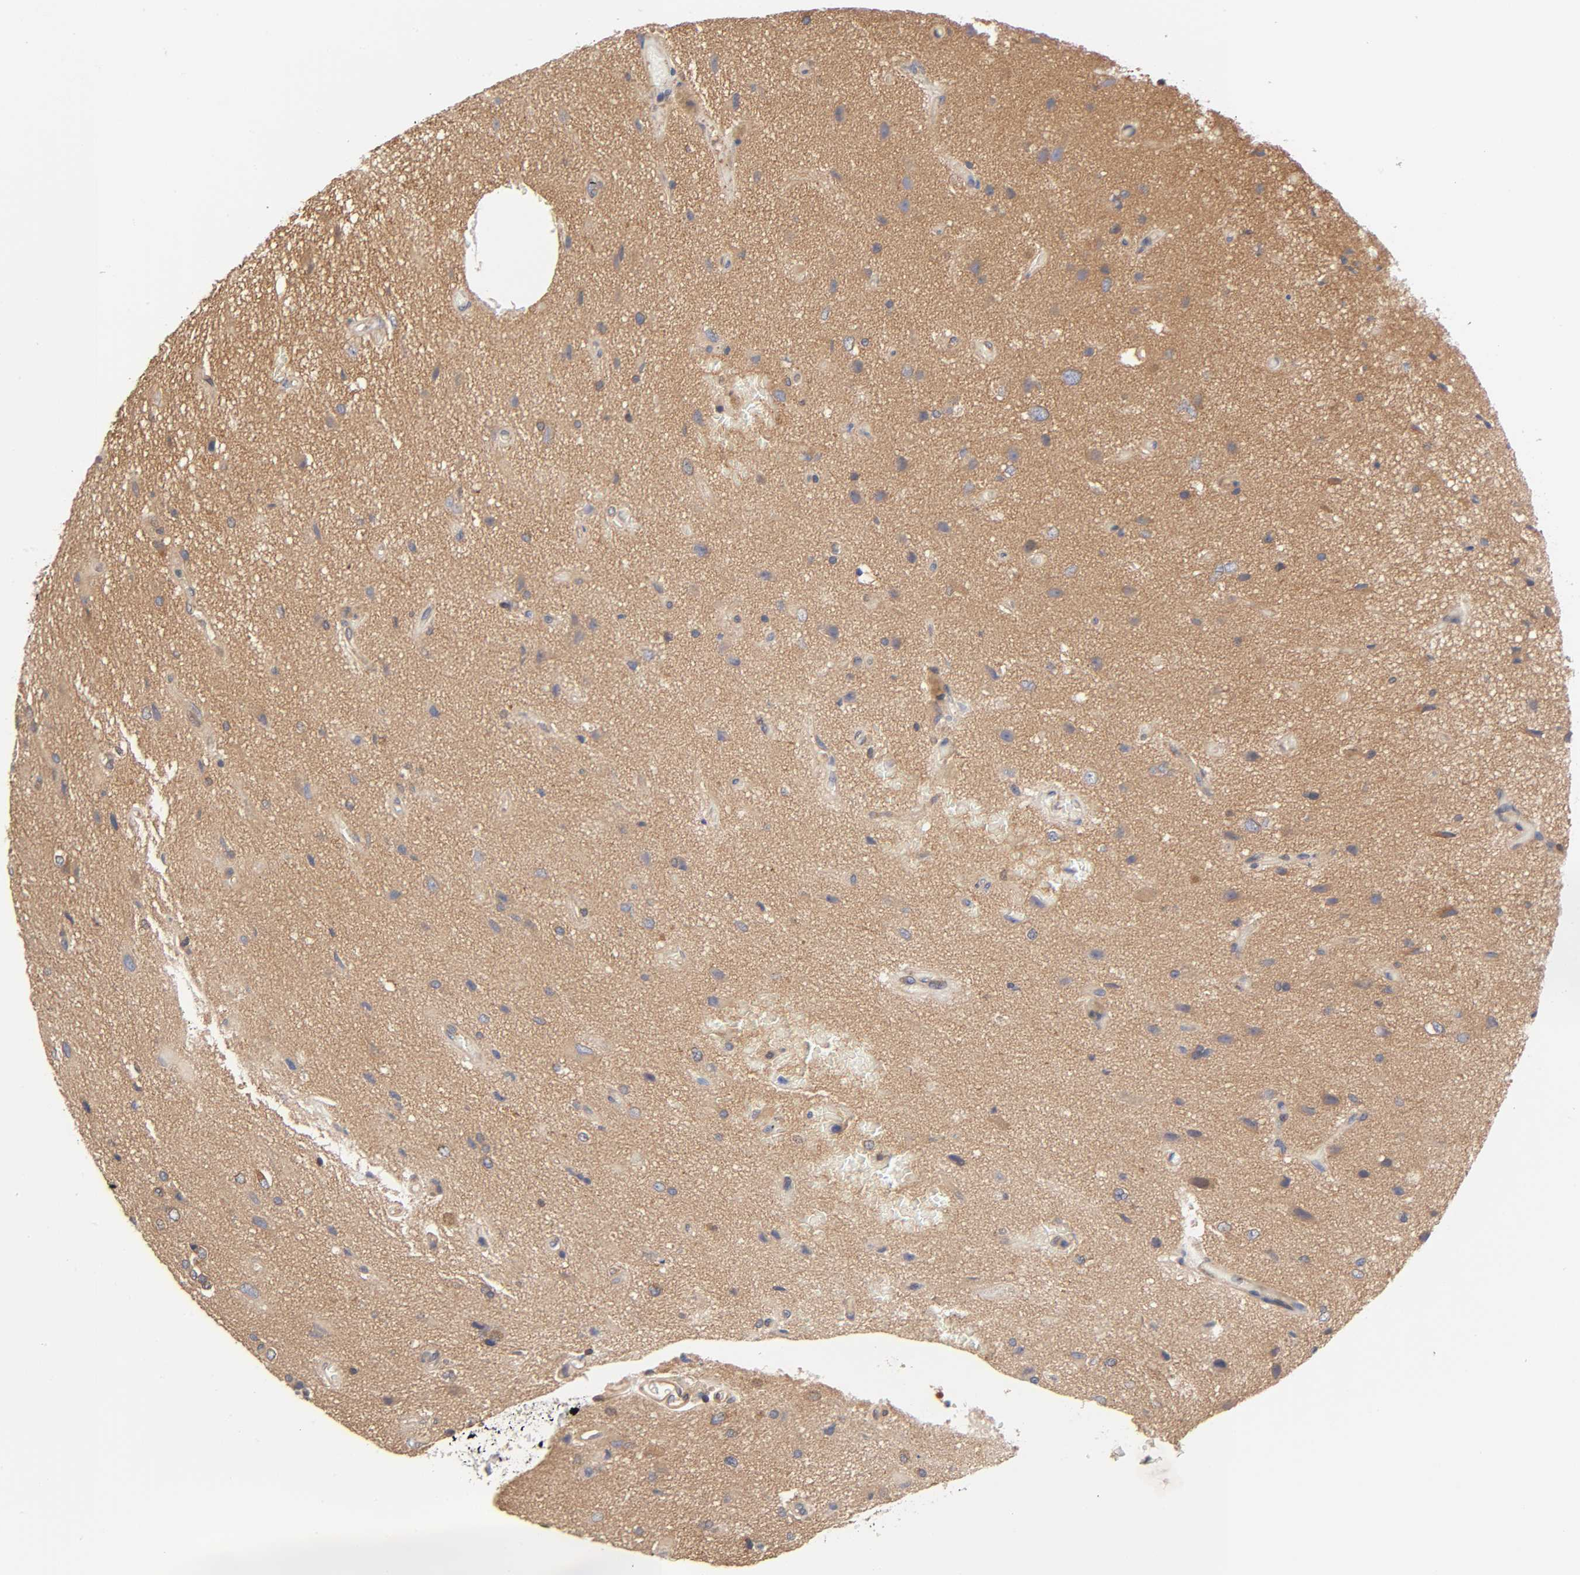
{"staining": {"intensity": "weak", "quantity": ">75%", "location": "cytoplasmic/membranous"}, "tissue": "glioma", "cell_type": "Tumor cells", "image_type": "cancer", "snomed": [{"axis": "morphology", "description": "Glioma, malignant, High grade"}, {"axis": "topography", "description": "Brain"}], "caption": "DAB immunohistochemical staining of glioma exhibits weak cytoplasmic/membranous protein positivity in approximately >75% of tumor cells. (DAB IHC with brightfield microscopy, high magnification).", "gene": "STRN3", "patient": {"sex": "male", "age": 47}}